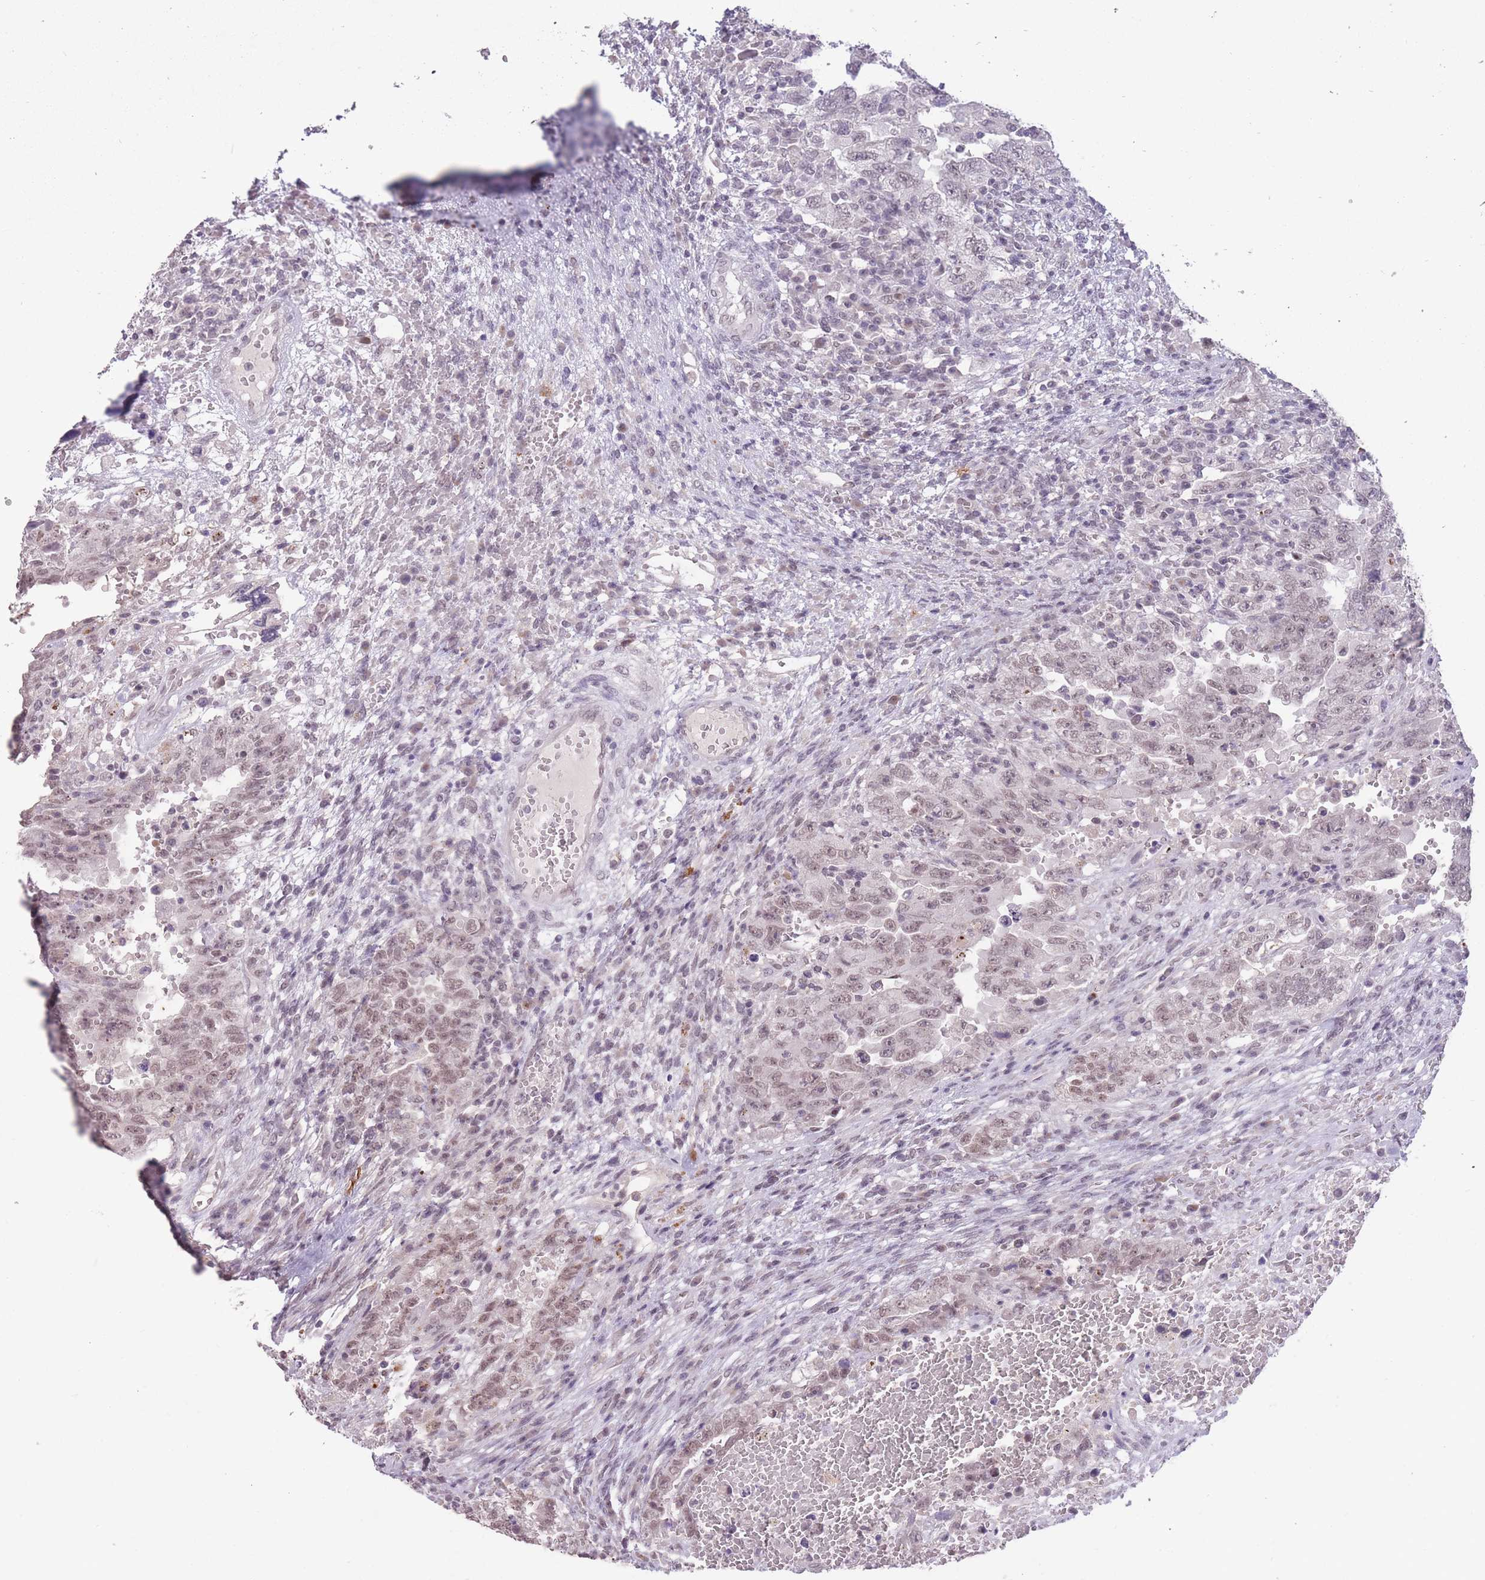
{"staining": {"intensity": "weak", "quantity": "25%-75%", "location": "nuclear"}, "tissue": "testis cancer", "cell_type": "Tumor cells", "image_type": "cancer", "snomed": [{"axis": "morphology", "description": "Carcinoma, Embryonal, NOS"}, {"axis": "topography", "description": "Testis"}], "caption": "Brown immunohistochemical staining in human testis cancer (embryonal carcinoma) exhibits weak nuclear positivity in approximately 25%-75% of tumor cells.", "gene": "HNRNPUL1", "patient": {"sex": "male", "age": 26}}